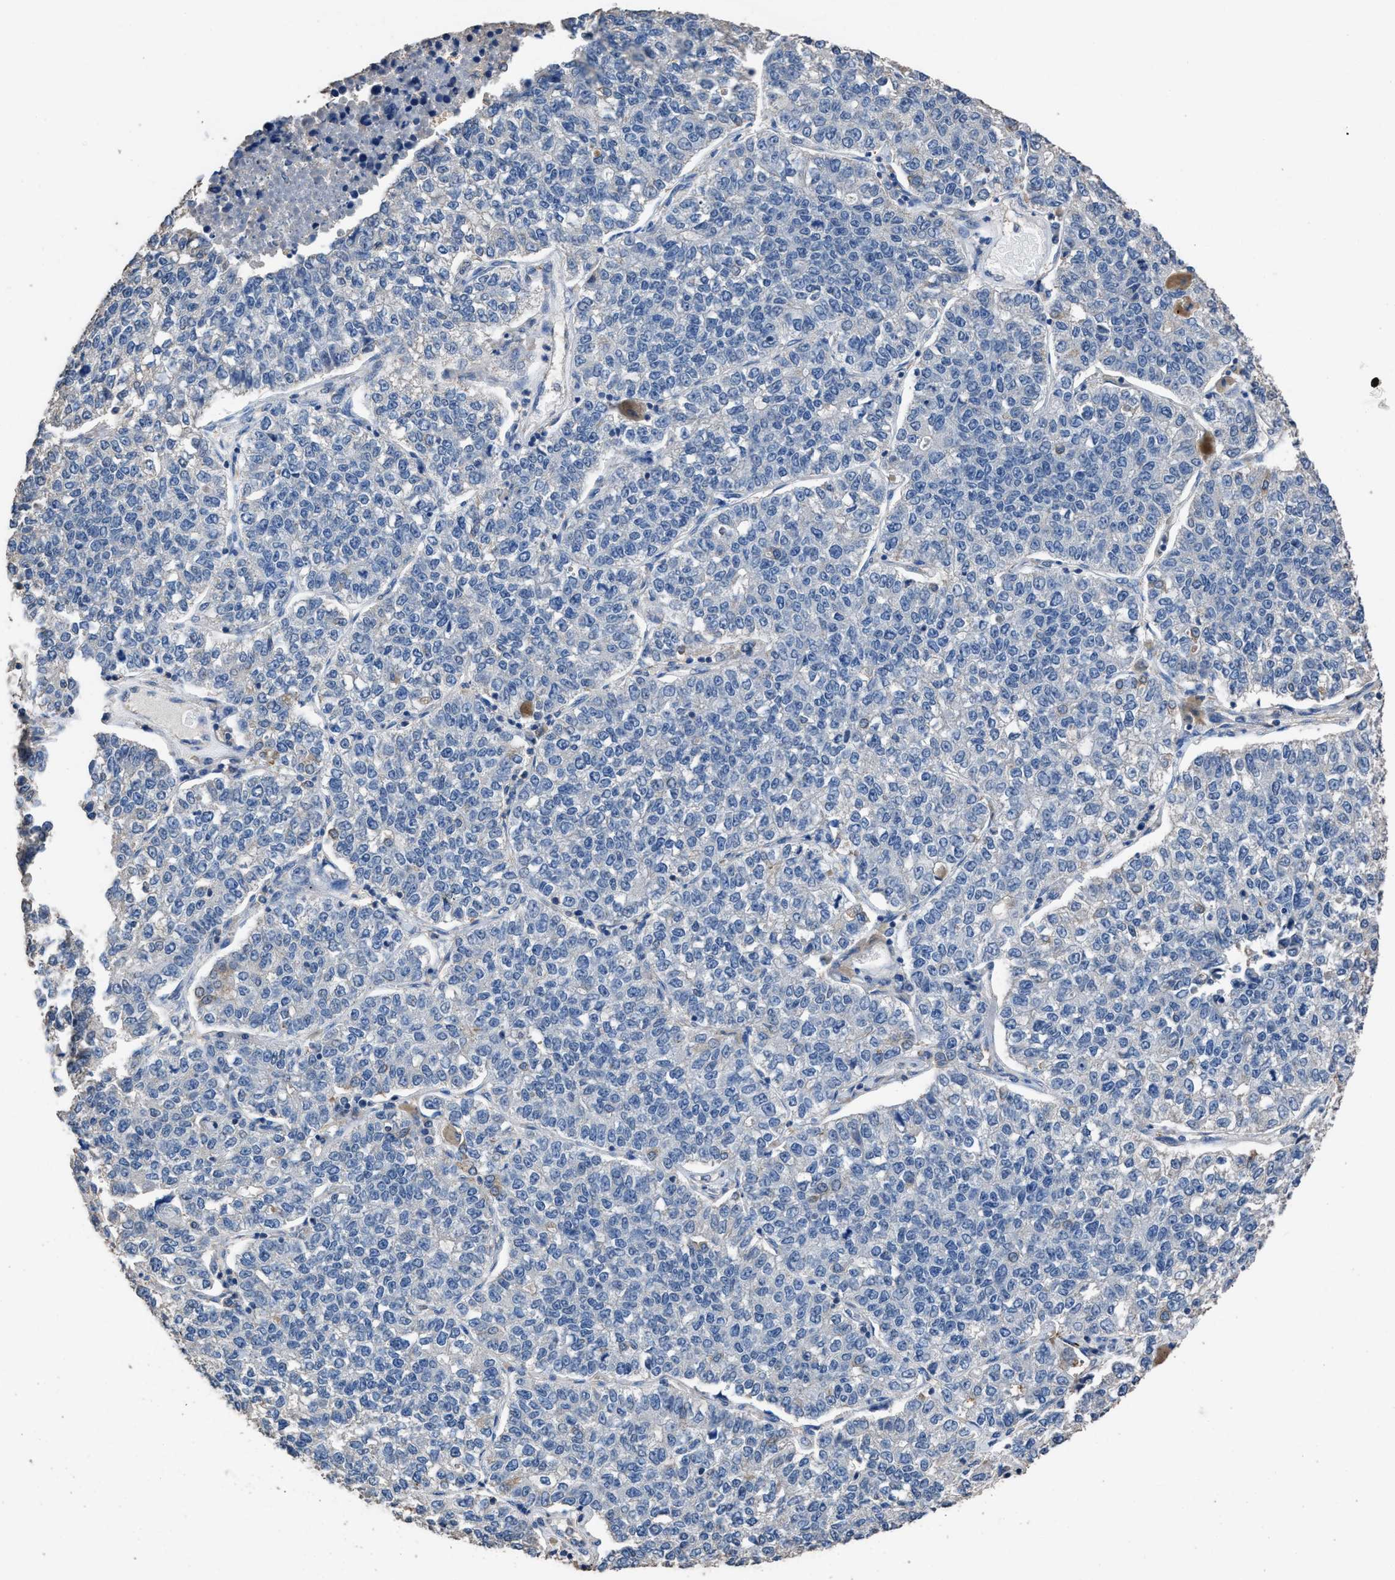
{"staining": {"intensity": "negative", "quantity": "none", "location": "none"}, "tissue": "lung cancer", "cell_type": "Tumor cells", "image_type": "cancer", "snomed": [{"axis": "morphology", "description": "Adenocarcinoma, NOS"}, {"axis": "topography", "description": "Lung"}], "caption": "Immunohistochemistry (IHC) of human lung cancer demonstrates no positivity in tumor cells.", "gene": "ITSN1", "patient": {"sex": "male", "age": 49}}